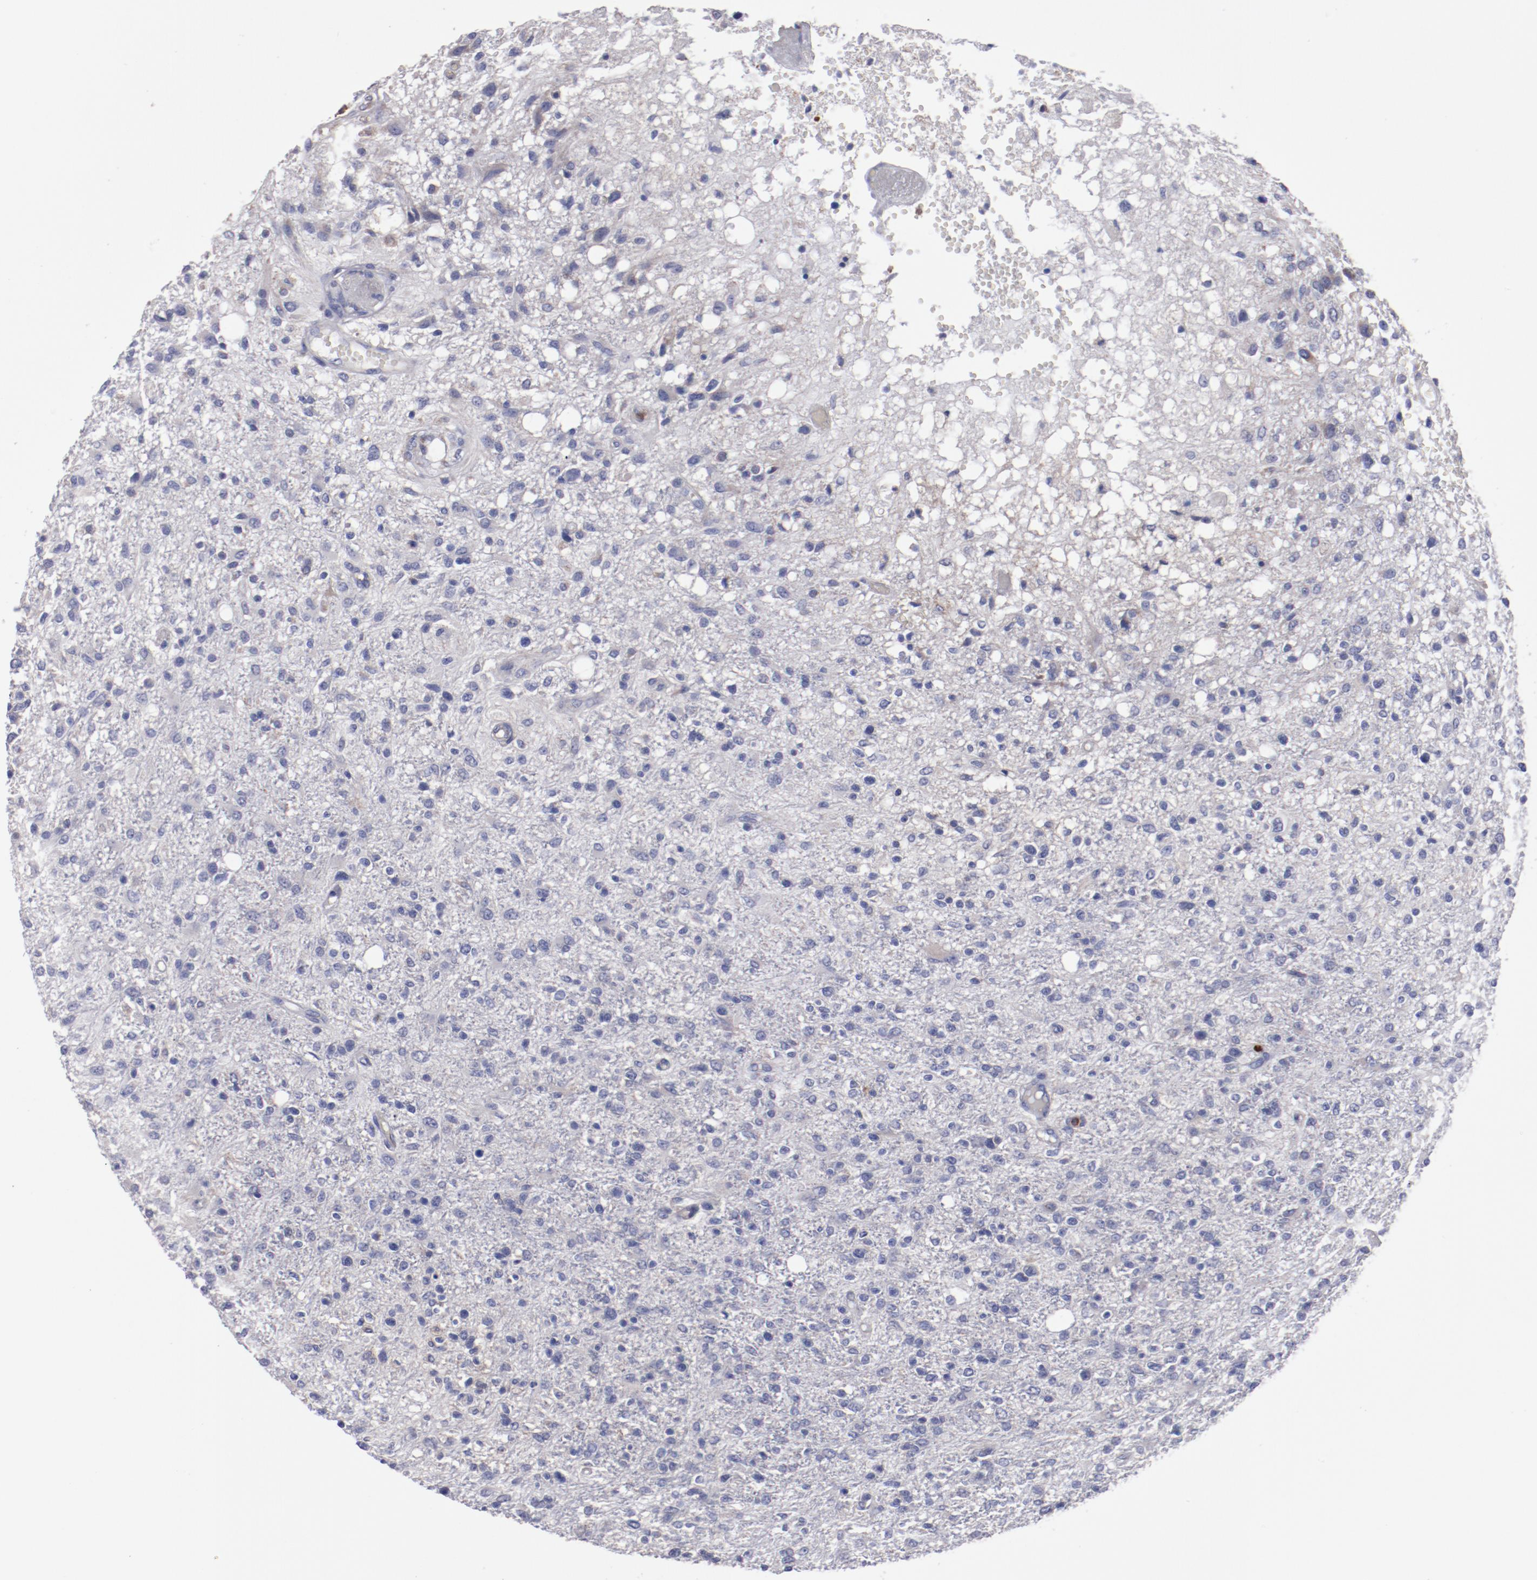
{"staining": {"intensity": "negative", "quantity": "none", "location": "none"}, "tissue": "glioma", "cell_type": "Tumor cells", "image_type": "cancer", "snomed": [{"axis": "morphology", "description": "Glioma, malignant, High grade"}, {"axis": "topography", "description": "Cerebral cortex"}], "caption": "There is no significant positivity in tumor cells of malignant glioma (high-grade).", "gene": "FGR", "patient": {"sex": "male", "age": 76}}